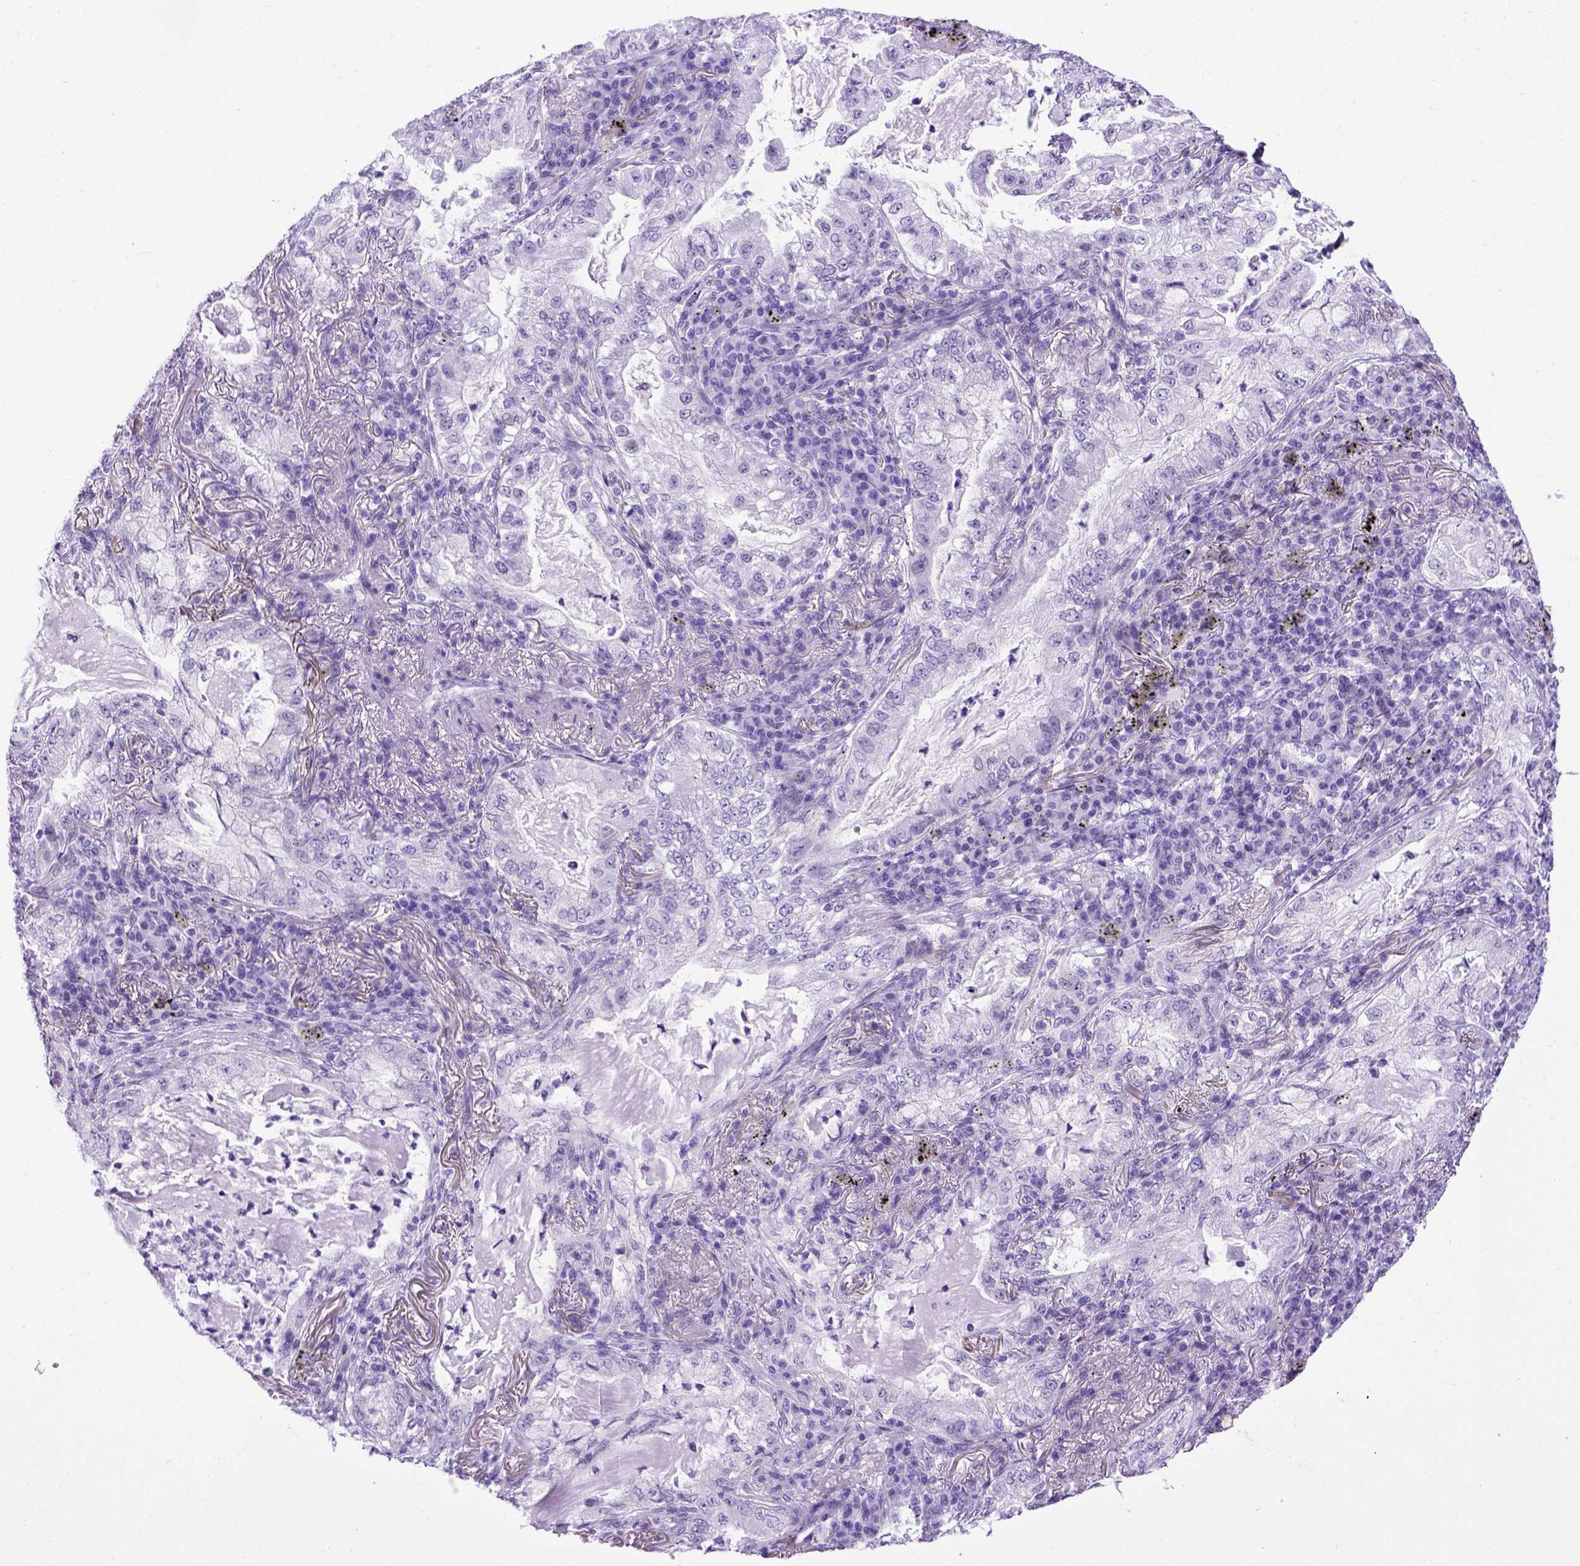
{"staining": {"intensity": "negative", "quantity": "none", "location": "none"}, "tissue": "lung cancer", "cell_type": "Tumor cells", "image_type": "cancer", "snomed": [{"axis": "morphology", "description": "Adenocarcinoma, NOS"}, {"axis": "topography", "description": "Lung"}], "caption": "The image shows no significant staining in tumor cells of lung cancer (adenocarcinoma).", "gene": "ADAM12", "patient": {"sex": "female", "age": 73}}